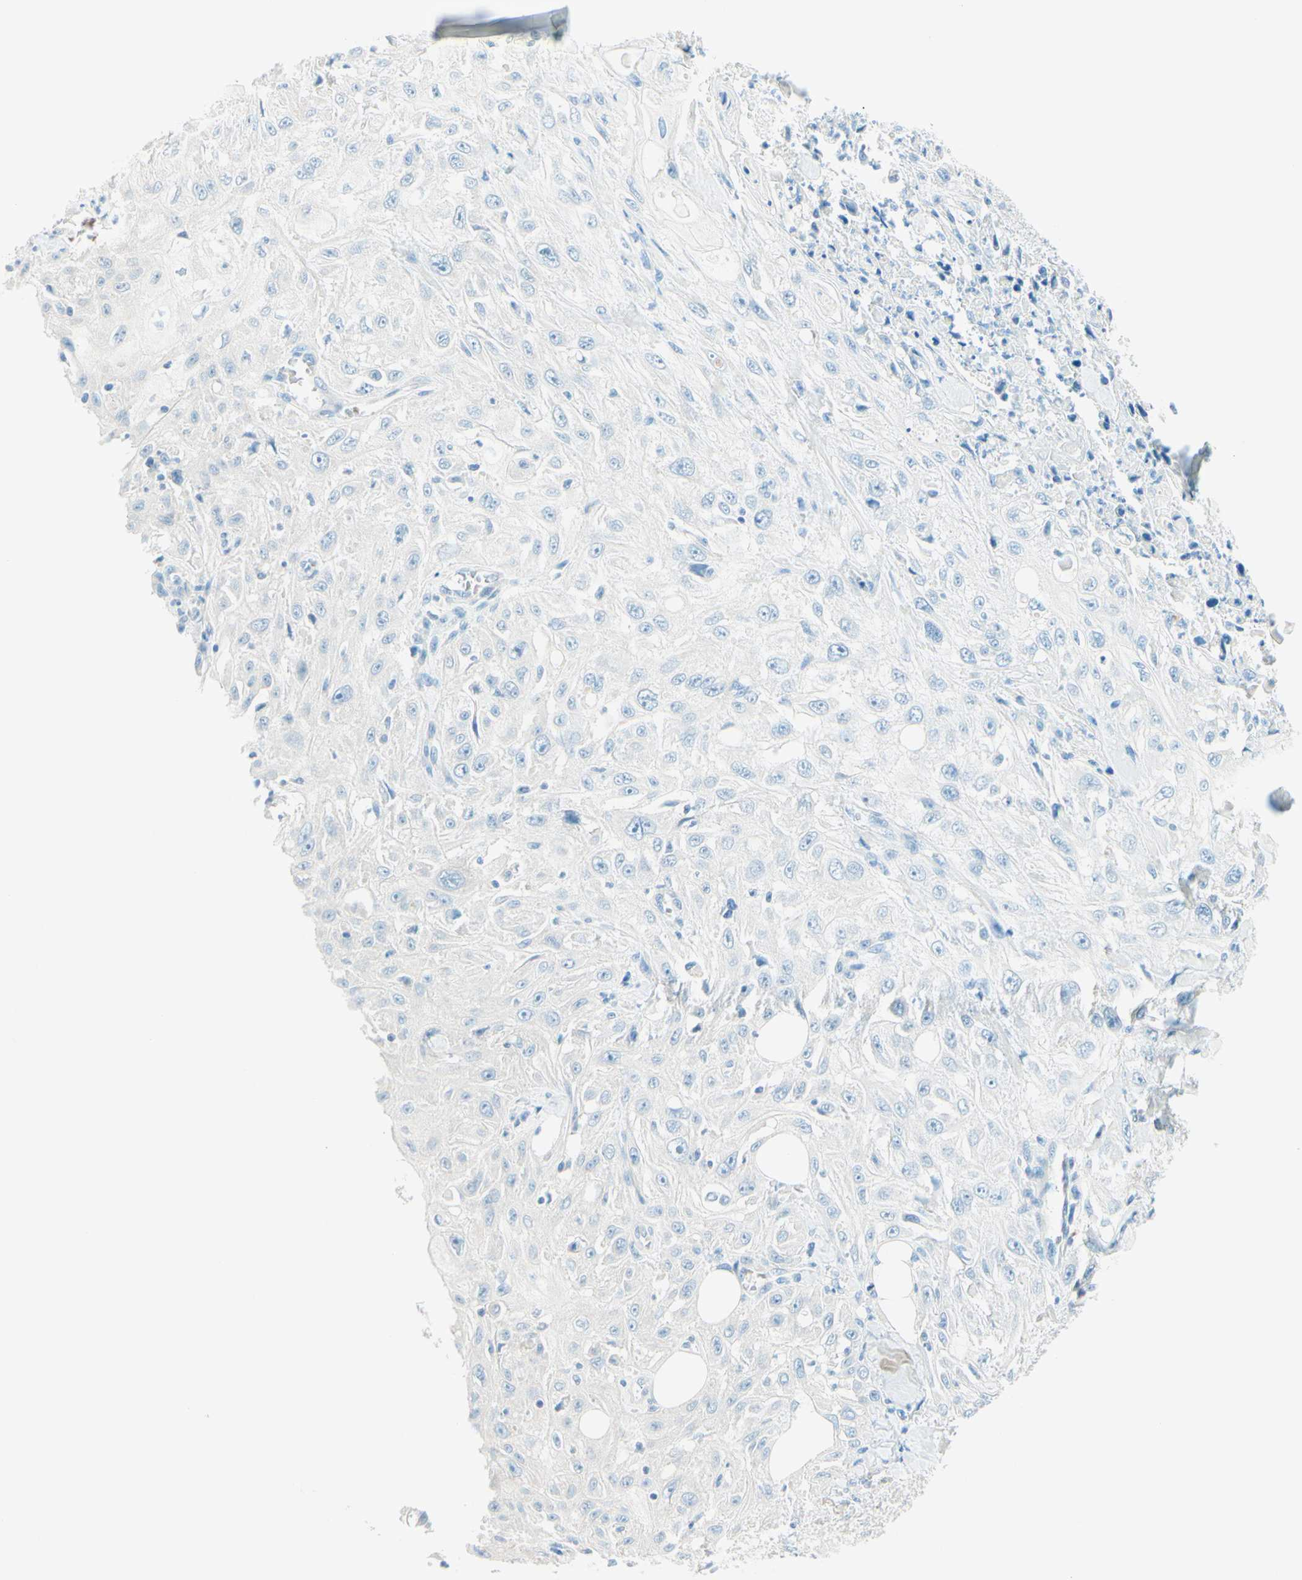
{"staining": {"intensity": "negative", "quantity": "none", "location": "none"}, "tissue": "skin cancer", "cell_type": "Tumor cells", "image_type": "cancer", "snomed": [{"axis": "morphology", "description": "Squamous cell carcinoma, NOS"}, {"axis": "morphology", "description": "Squamous cell carcinoma, metastatic, NOS"}, {"axis": "topography", "description": "Skin"}, {"axis": "topography", "description": "Lymph node"}], "caption": "DAB immunohistochemical staining of human skin cancer displays no significant staining in tumor cells.", "gene": "NCBP2L", "patient": {"sex": "male", "age": 75}}